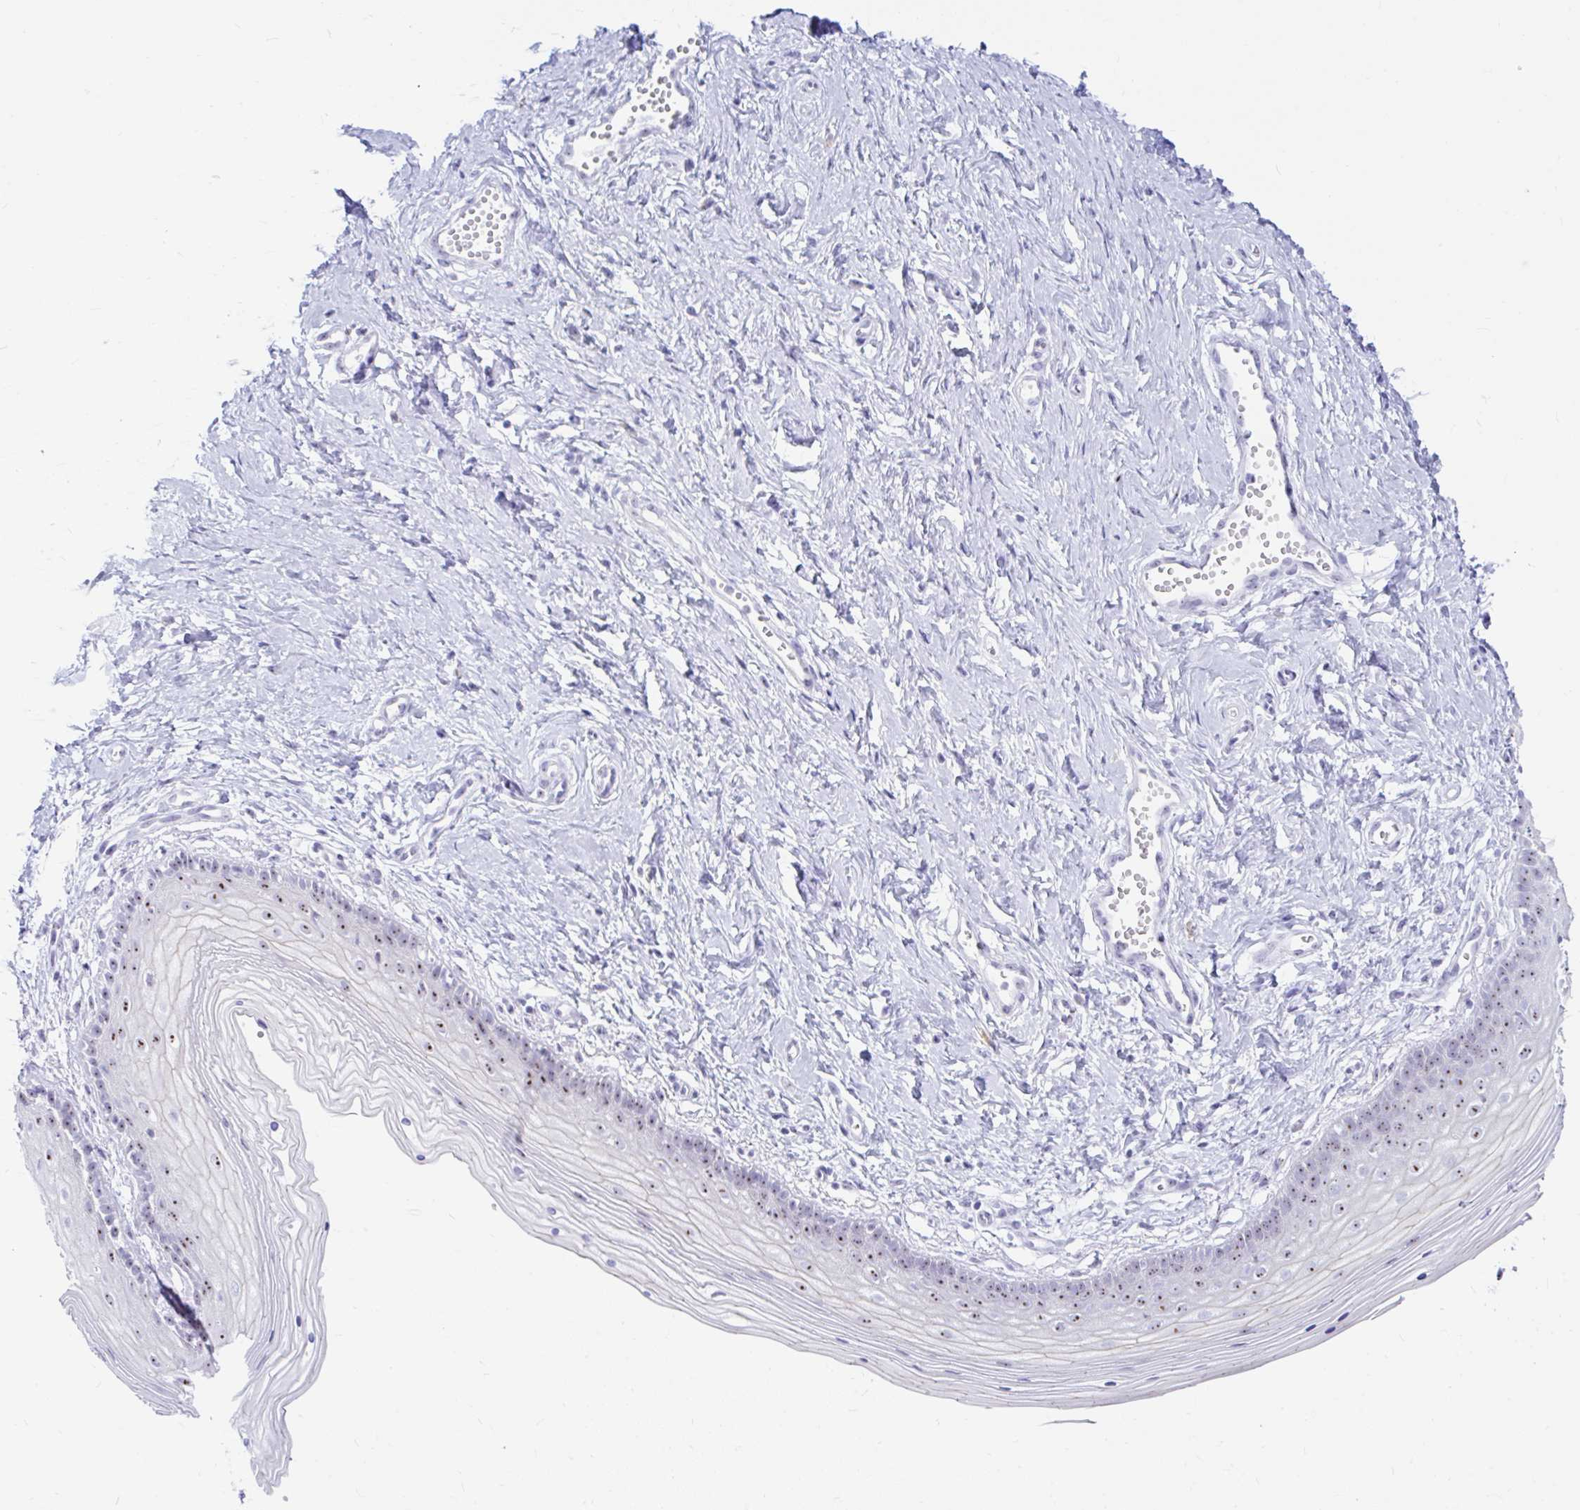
{"staining": {"intensity": "moderate", "quantity": ">75%", "location": "nuclear"}, "tissue": "vagina", "cell_type": "Squamous epithelial cells", "image_type": "normal", "snomed": [{"axis": "morphology", "description": "Normal tissue, NOS"}, {"axis": "topography", "description": "Vagina"}], "caption": "A high-resolution photomicrograph shows immunohistochemistry (IHC) staining of benign vagina, which exhibits moderate nuclear expression in about >75% of squamous epithelial cells. (Stains: DAB in brown, nuclei in blue, Microscopy: brightfield microscopy at high magnification).", "gene": "FTSJ3", "patient": {"sex": "female", "age": 38}}